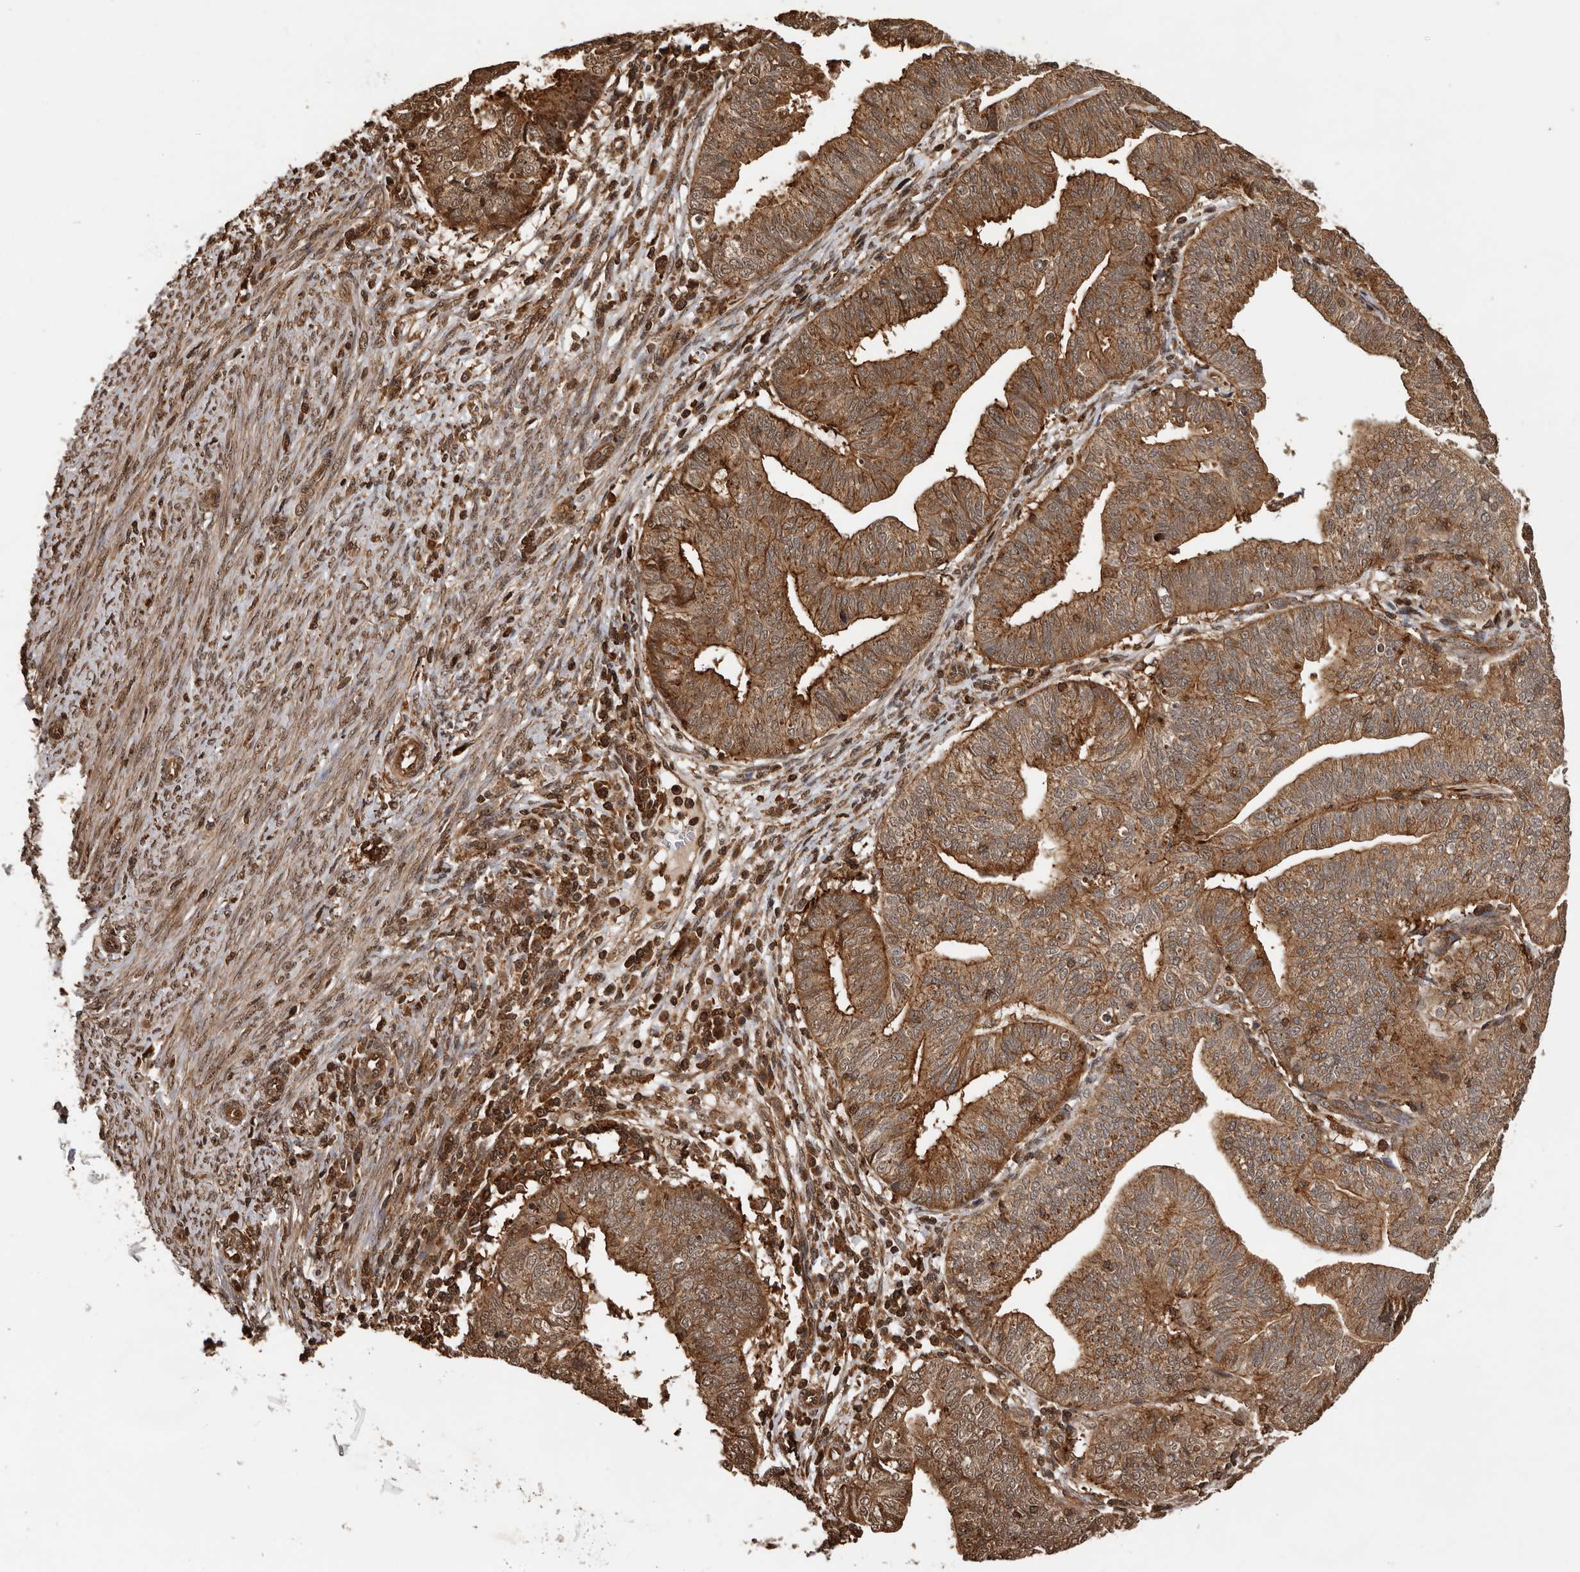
{"staining": {"intensity": "strong", "quantity": ">75%", "location": "cytoplasmic/membranous"}, "tissue": "endometrial cancer", "cell_type": "Tumor cells", "image_type": "cancer", "snomed": [{"axis": "morphology", "description": "Adenocarcinoma, NOS"}, {"axis": "topography", "description": "Uterus"}], "caption": "Strong cytoplasmic/membranous staining is present in approximately >75% of tumor cells in endometrial cancer (adenocarcinoma).", "gene": "RNF157", "patient": {"sex": "female", "age": 77}}